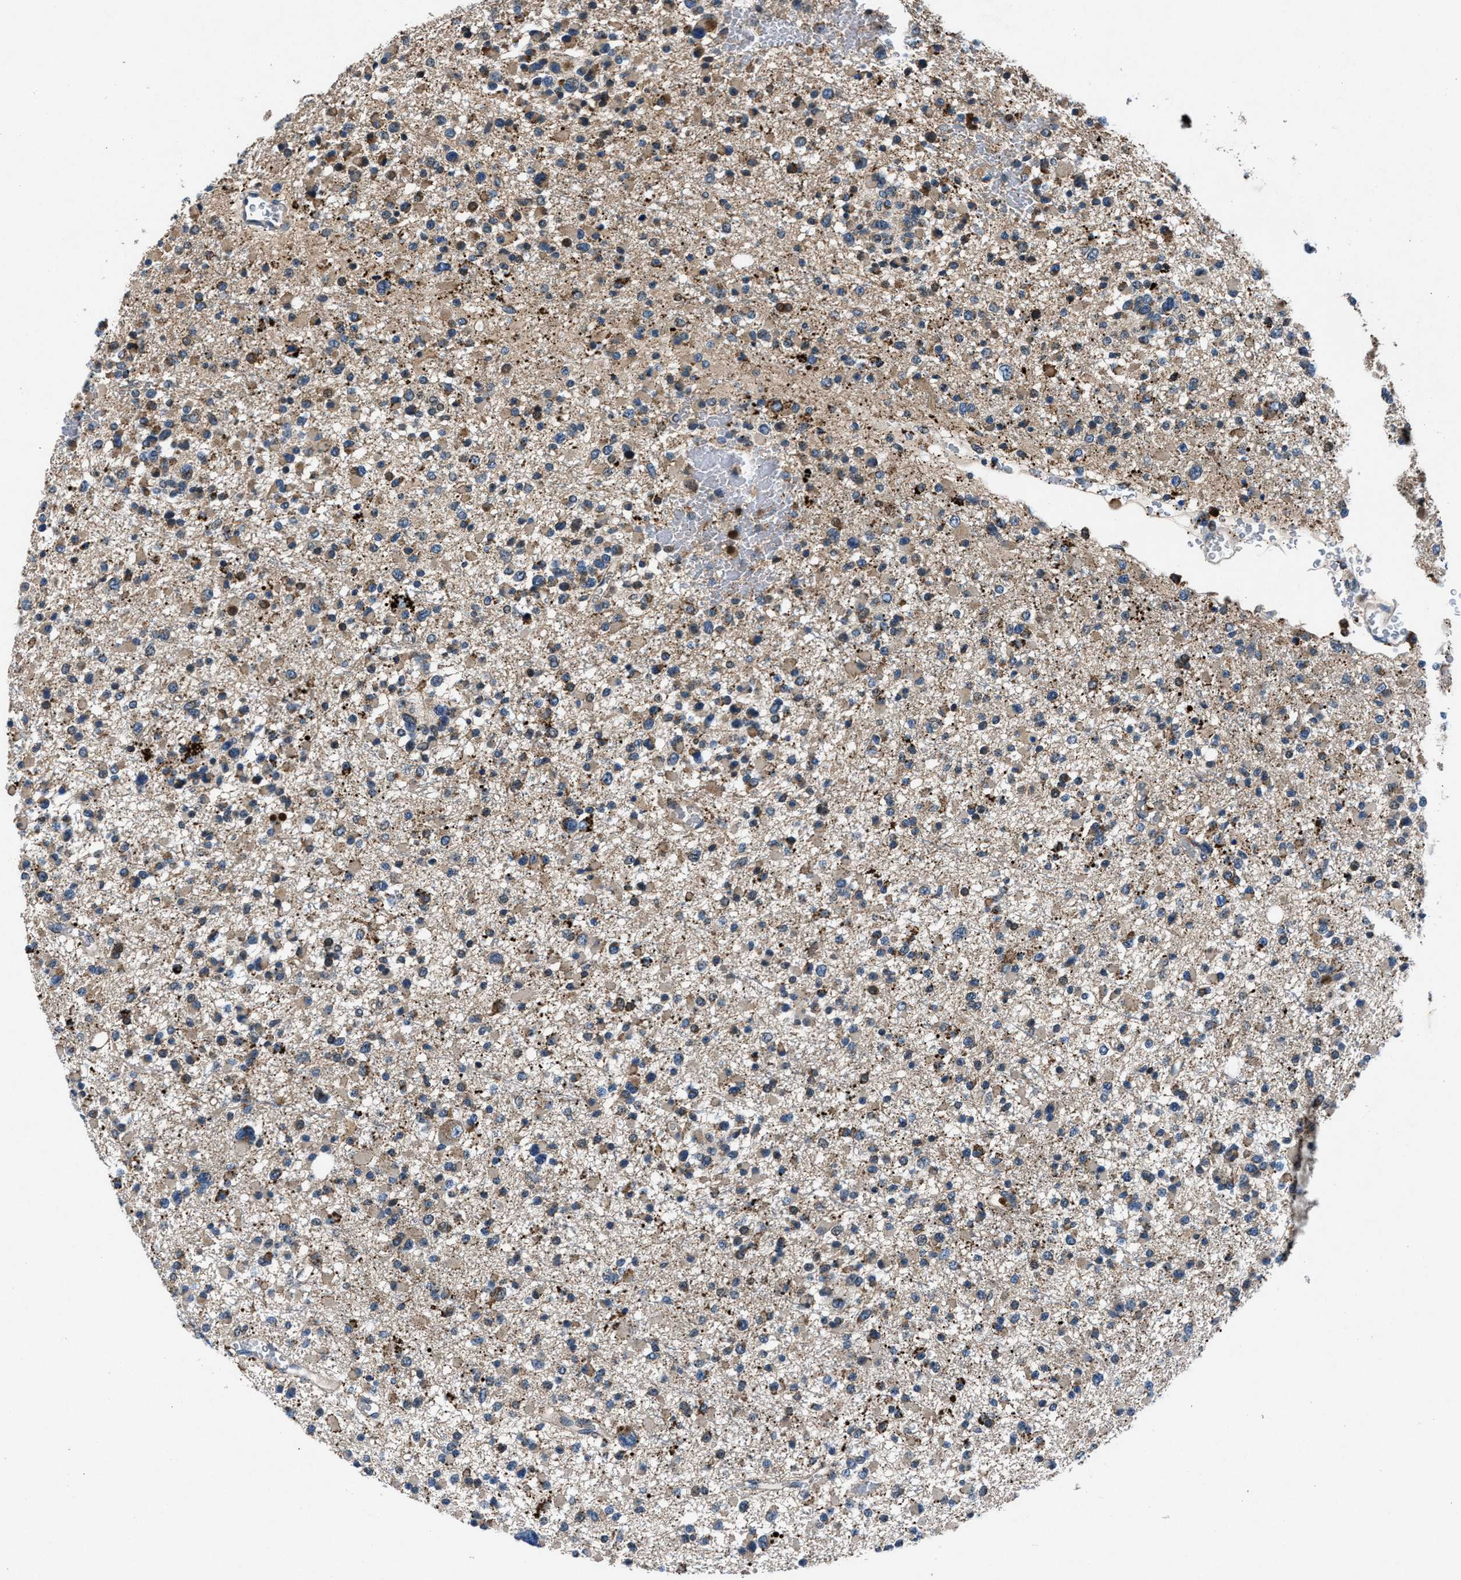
{"staining": {"intensity": "weak", "quantity": ">75%", "location": "cytoplasmic/membranous"}, "tissue": "glioma", "cell_type": "Tumor cells", "image_type": "cancer", "snomed": [{"axis": "morphology", "description": "Glioma, malignant, Low grade"}, {"axis": "topography", "description": "Brain"}], "caption": "IHC of low-grade glioma (malignant) shows low levels of weak cytoplasmic/membranous staining in about >75% of tumor cells. (IHC, brightfield microscopy, high magnification).", "gene": "FAM221A", "patient": {"sex": "female", "age": 22}}